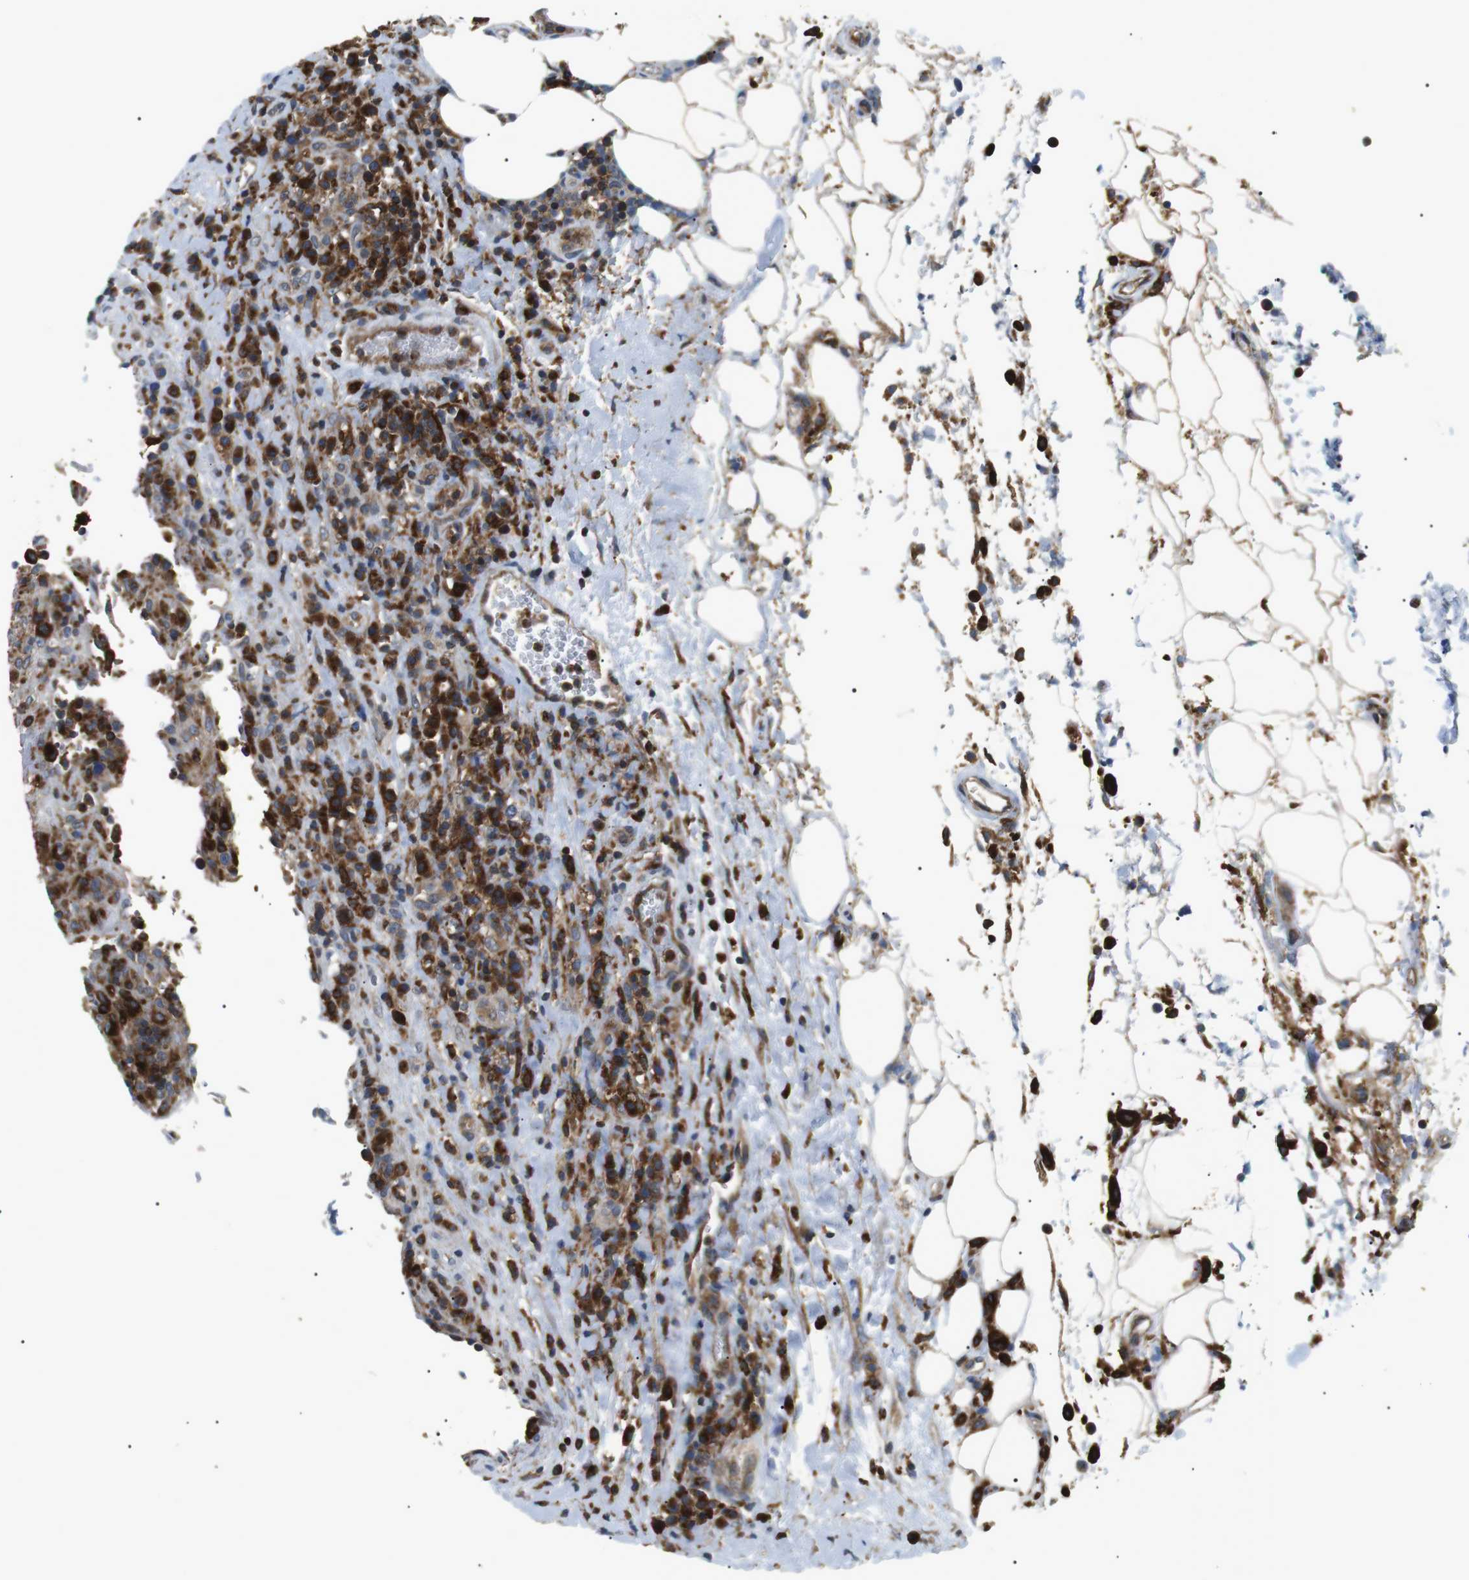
{"staining": {"intensity": "moderate", "quantity": ">75%", "location": "cytoplasmic/membranous"}, "tissue": "lymphoma", "cell_type": "Tumor cells", "image_type": "cancer", "snomed": [{"axis": "morphology", "description": "Malignant lymphoma, non-Hodgkin's type, High grade"}, {"axis": "topography", "description": "Lymph node"}], "caption": "There is medium levels of moderate cytoplasmic/membranous expression in tumor cells of lymphoma, as demonstrated by immunohistochemical staining (brown color).", "gene": "RAB9A", "patient": {"sex": "female", "age": 76}}